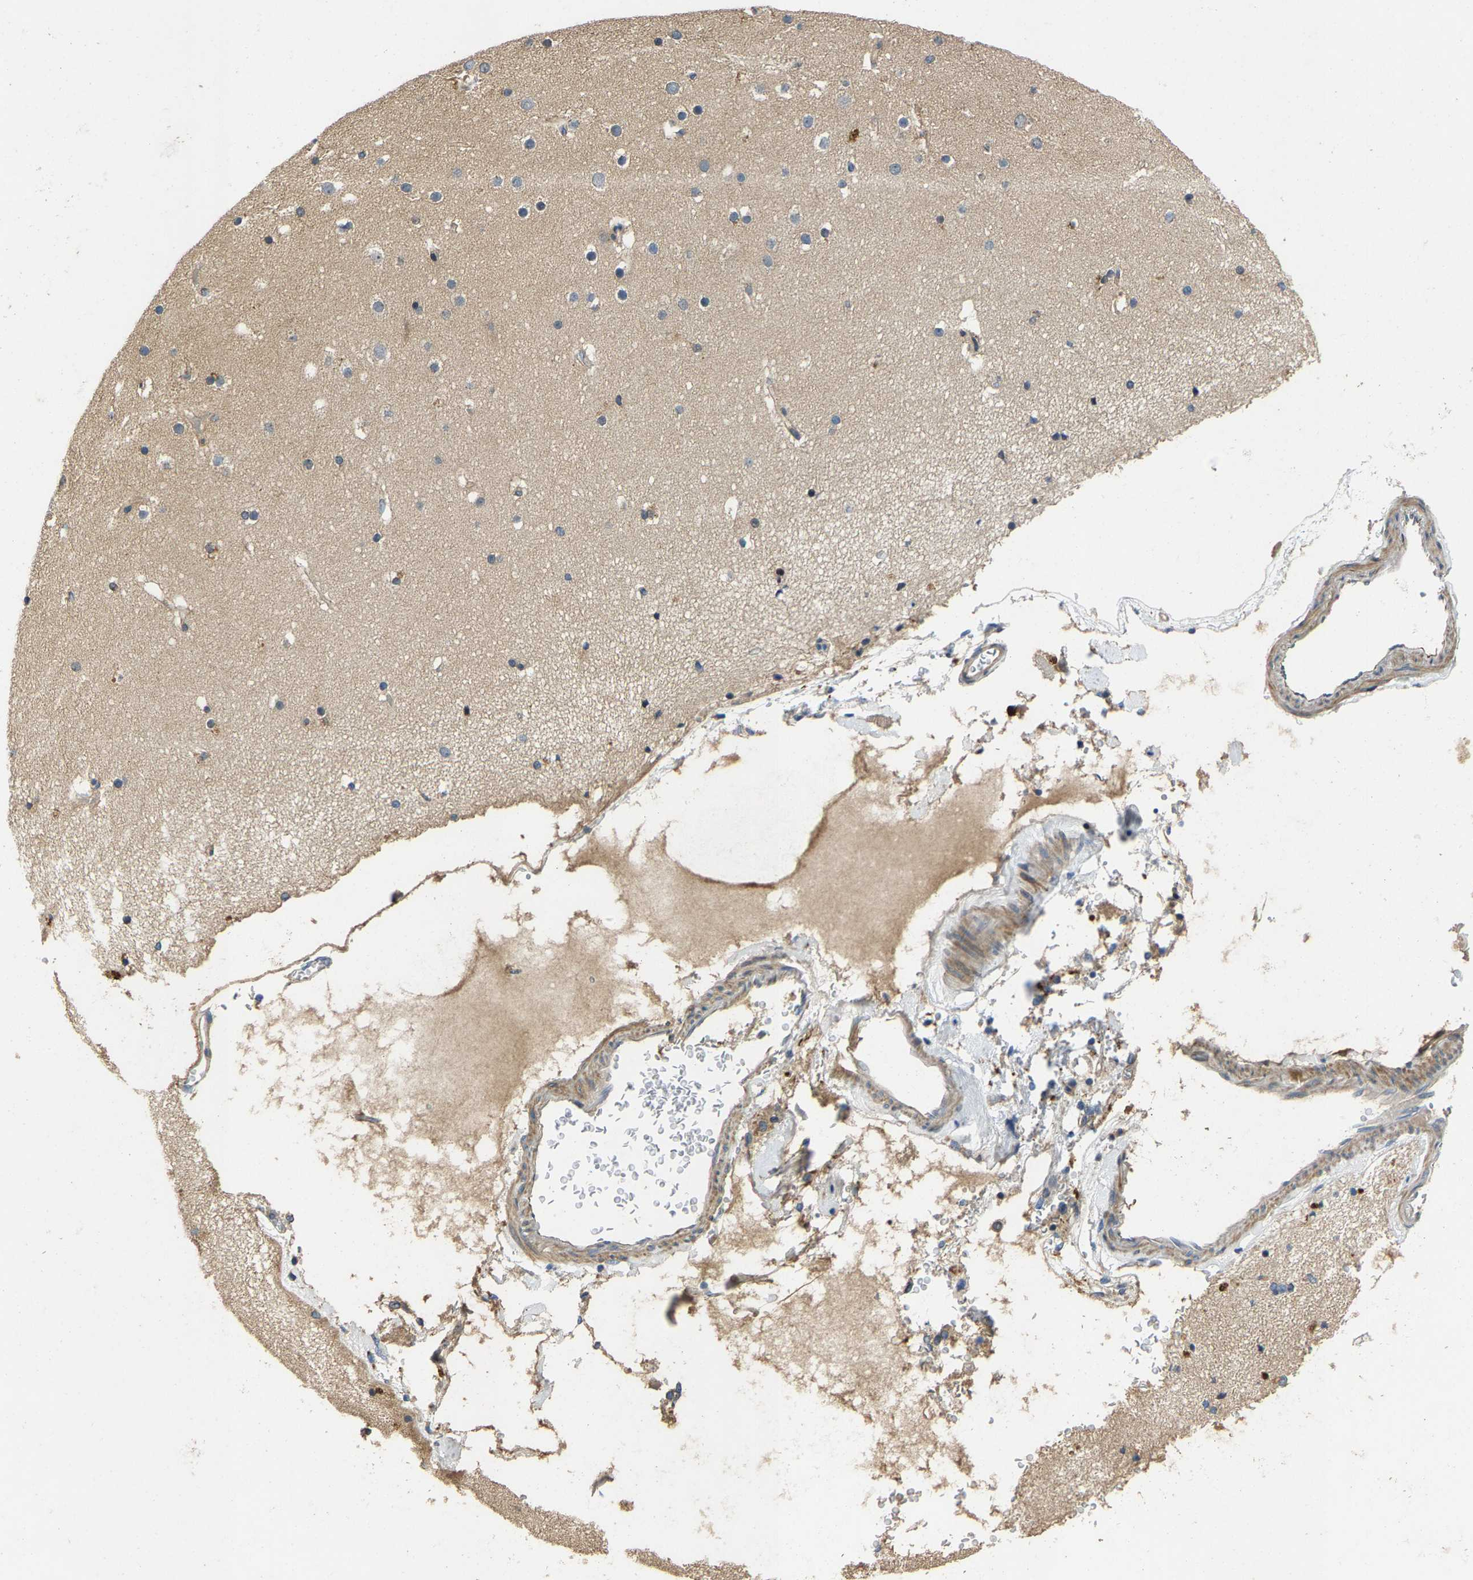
{"staining": {"intensity": "weak", "quantity": ">75%", "location": "cytoplasmic/membranous"}, "tissue": "cerebral cortex", "cell_type": "Endothelial cells", "image_type": "normal", "snomed": [{"axis": "morphology", "description": "Normal tissue, NOS"}, {"axis": "topography", "description": "Cerebral cortex"}], "caption": "This is an image of immunohistochemistry (IHC) staining of benign cerebral cortex, which shows weak positivity in the cytoplasmic/membranous of endothelial cells.", "gene": "AGBL3", "patient": {"sex": "male", "age": 57}}